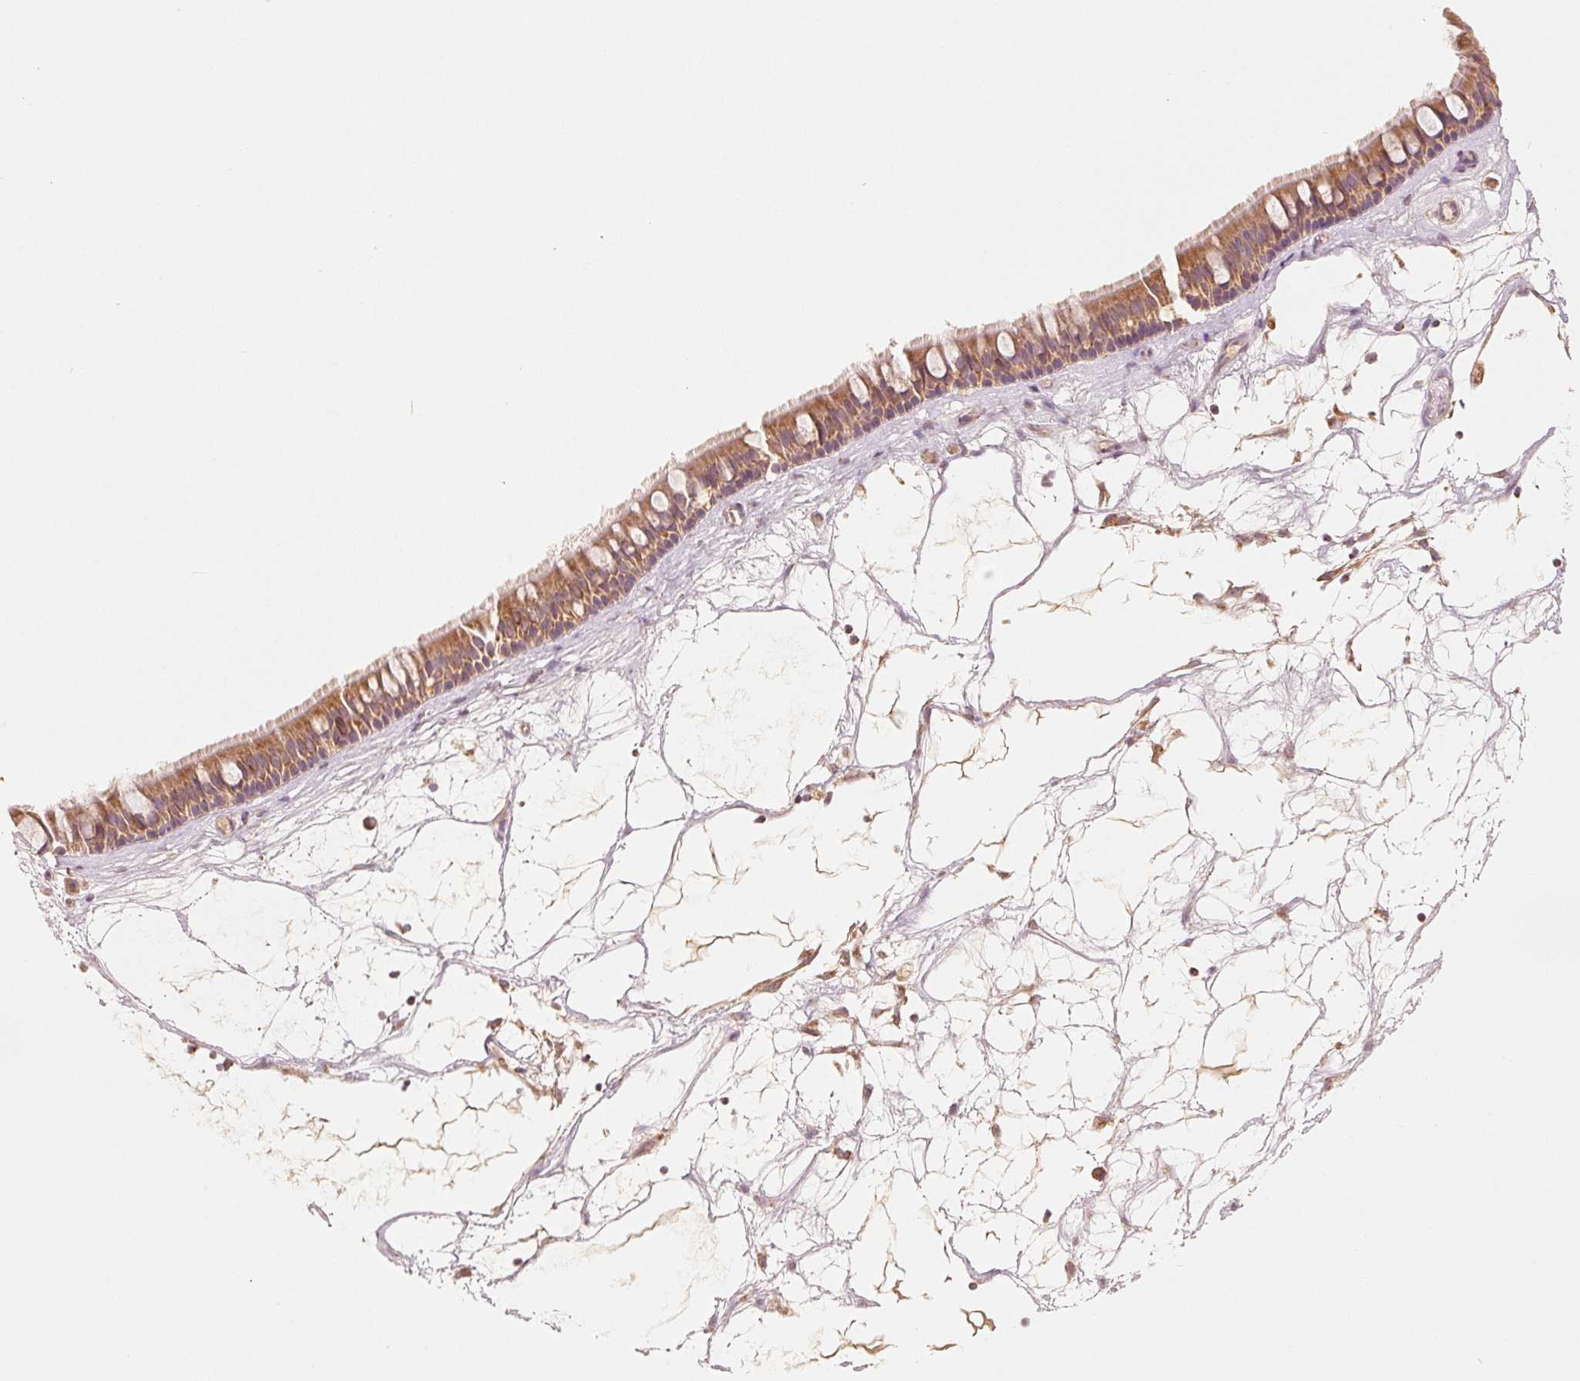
{"staining": {"intensity": "moderate", "quantity": ">75%", "location": "cytoplasmic/membranous"}, "tissue": "nasopharynx", "cell_type": "Respiratory epithelial cells", "image_type": "normal", "snomed": [{"axis": "morphology", "description": "Normal tissue, NOS"}, {"axis": "topography", "description": "Nasopharynx"}], "caption": "Protein staining by immunohistochemistry (IHC) displays moderate cytoplasmic/membranous staining in approximately >75% of respiratory epithelial cells in unremarkable nasopharynx. The staining was performed using DAB to visualize the protein expression in brown, while the nuclei were stained in blue with hematoxylin (Magnification: 20x).", "gene": "GHITM", "patient": {"sex": "male", "age": 68}}